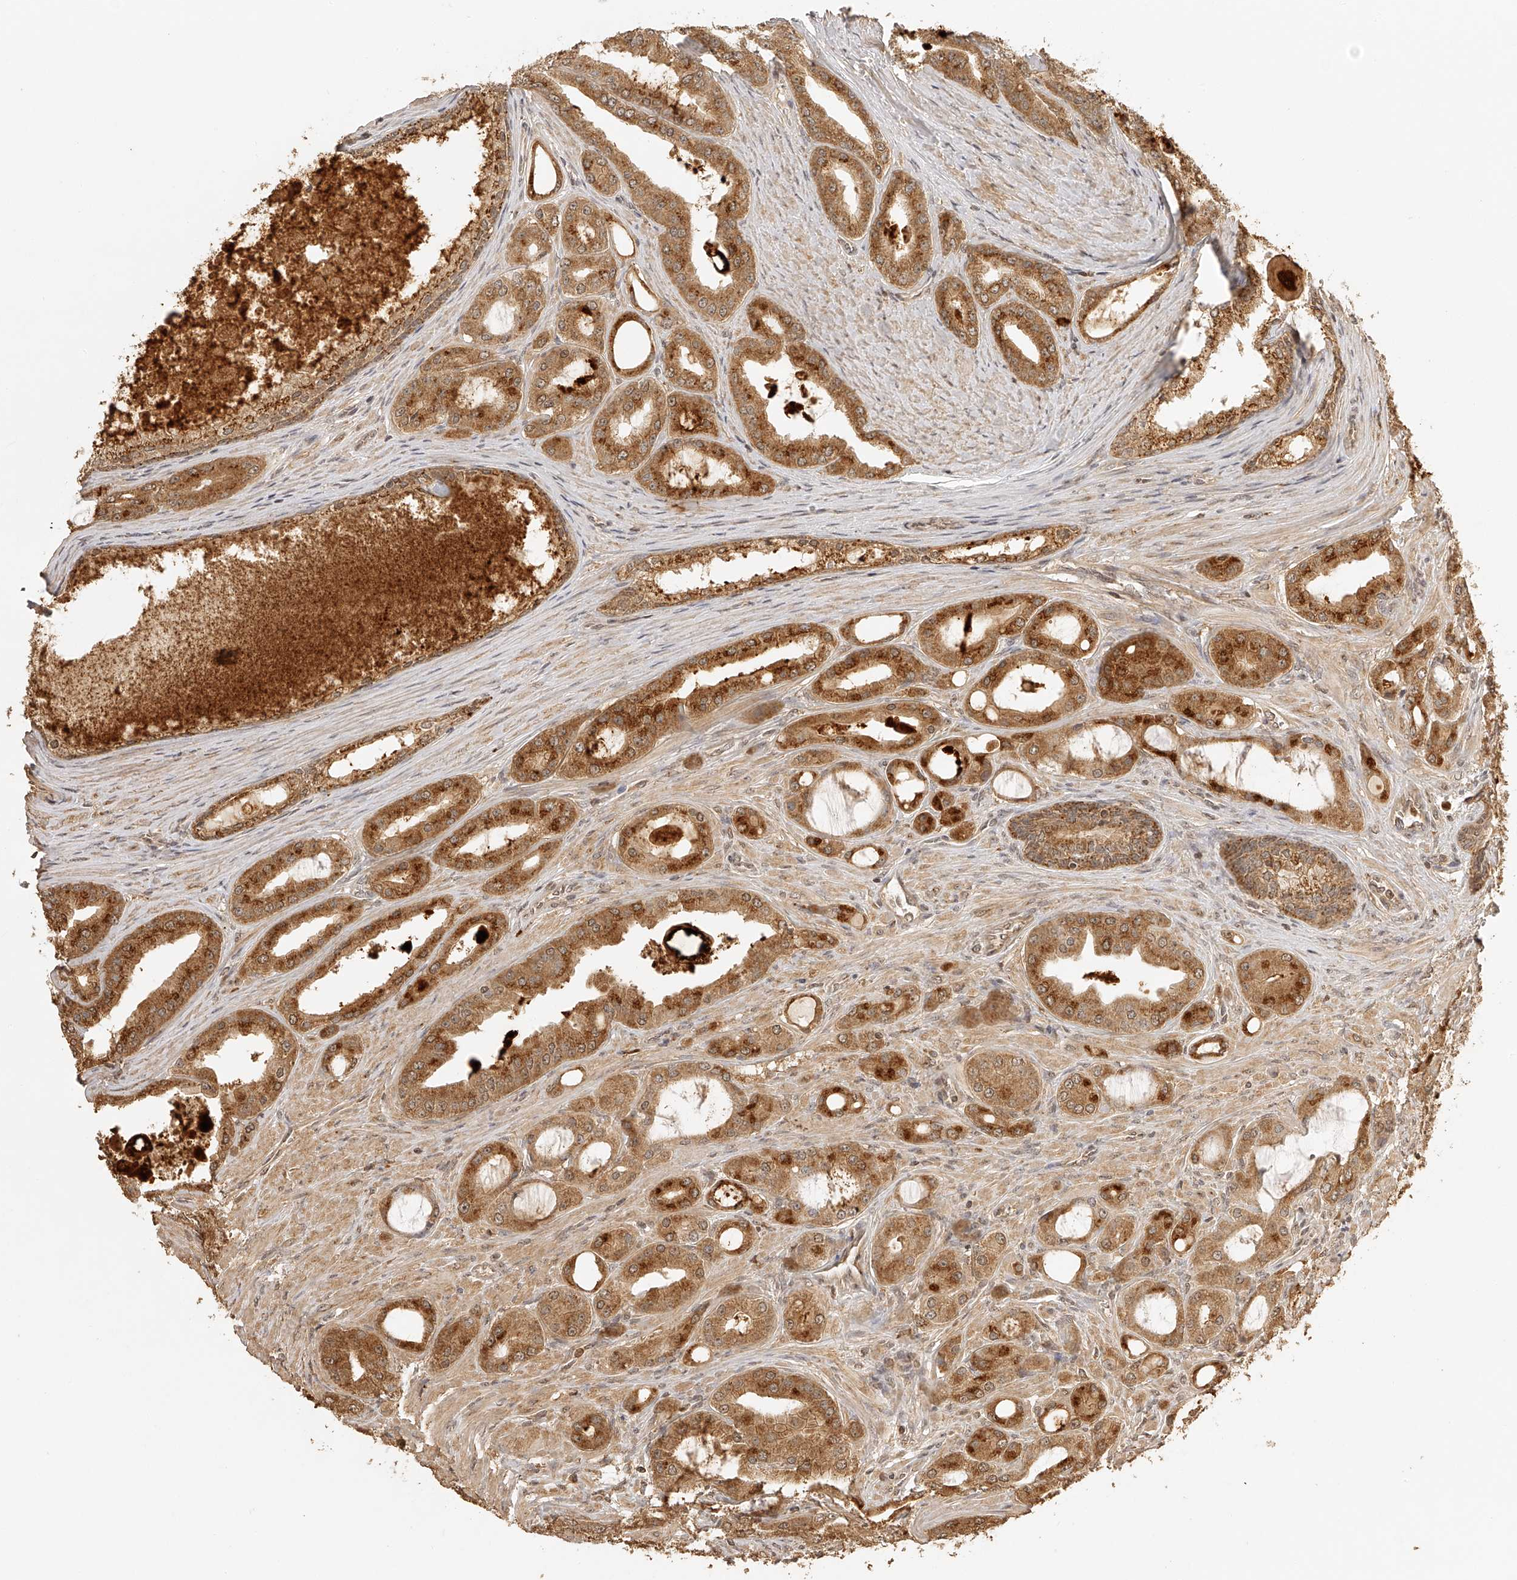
{"staining": {"intensity": "moderate", "quantity": ">75%", "location": "cytoplasmic/membranous"}, "tissue": "prostate cancer", "cell_type": "Tumor cells", "image_type": "cancer", "snomed": [{"axis": "morphology", "description": "Adenocarcinoma, High grade"}, {"axis": "topography", "description": "Prostate"}], "caption": "Moderate cytoplasmic/membranous protein positivity is seen in about >75% of tumor cells in prostate cancer (adenocarcinoma (high-grade)).", "gene": "BCL2L11", "patient": {"sex": "male", "age": 60}}